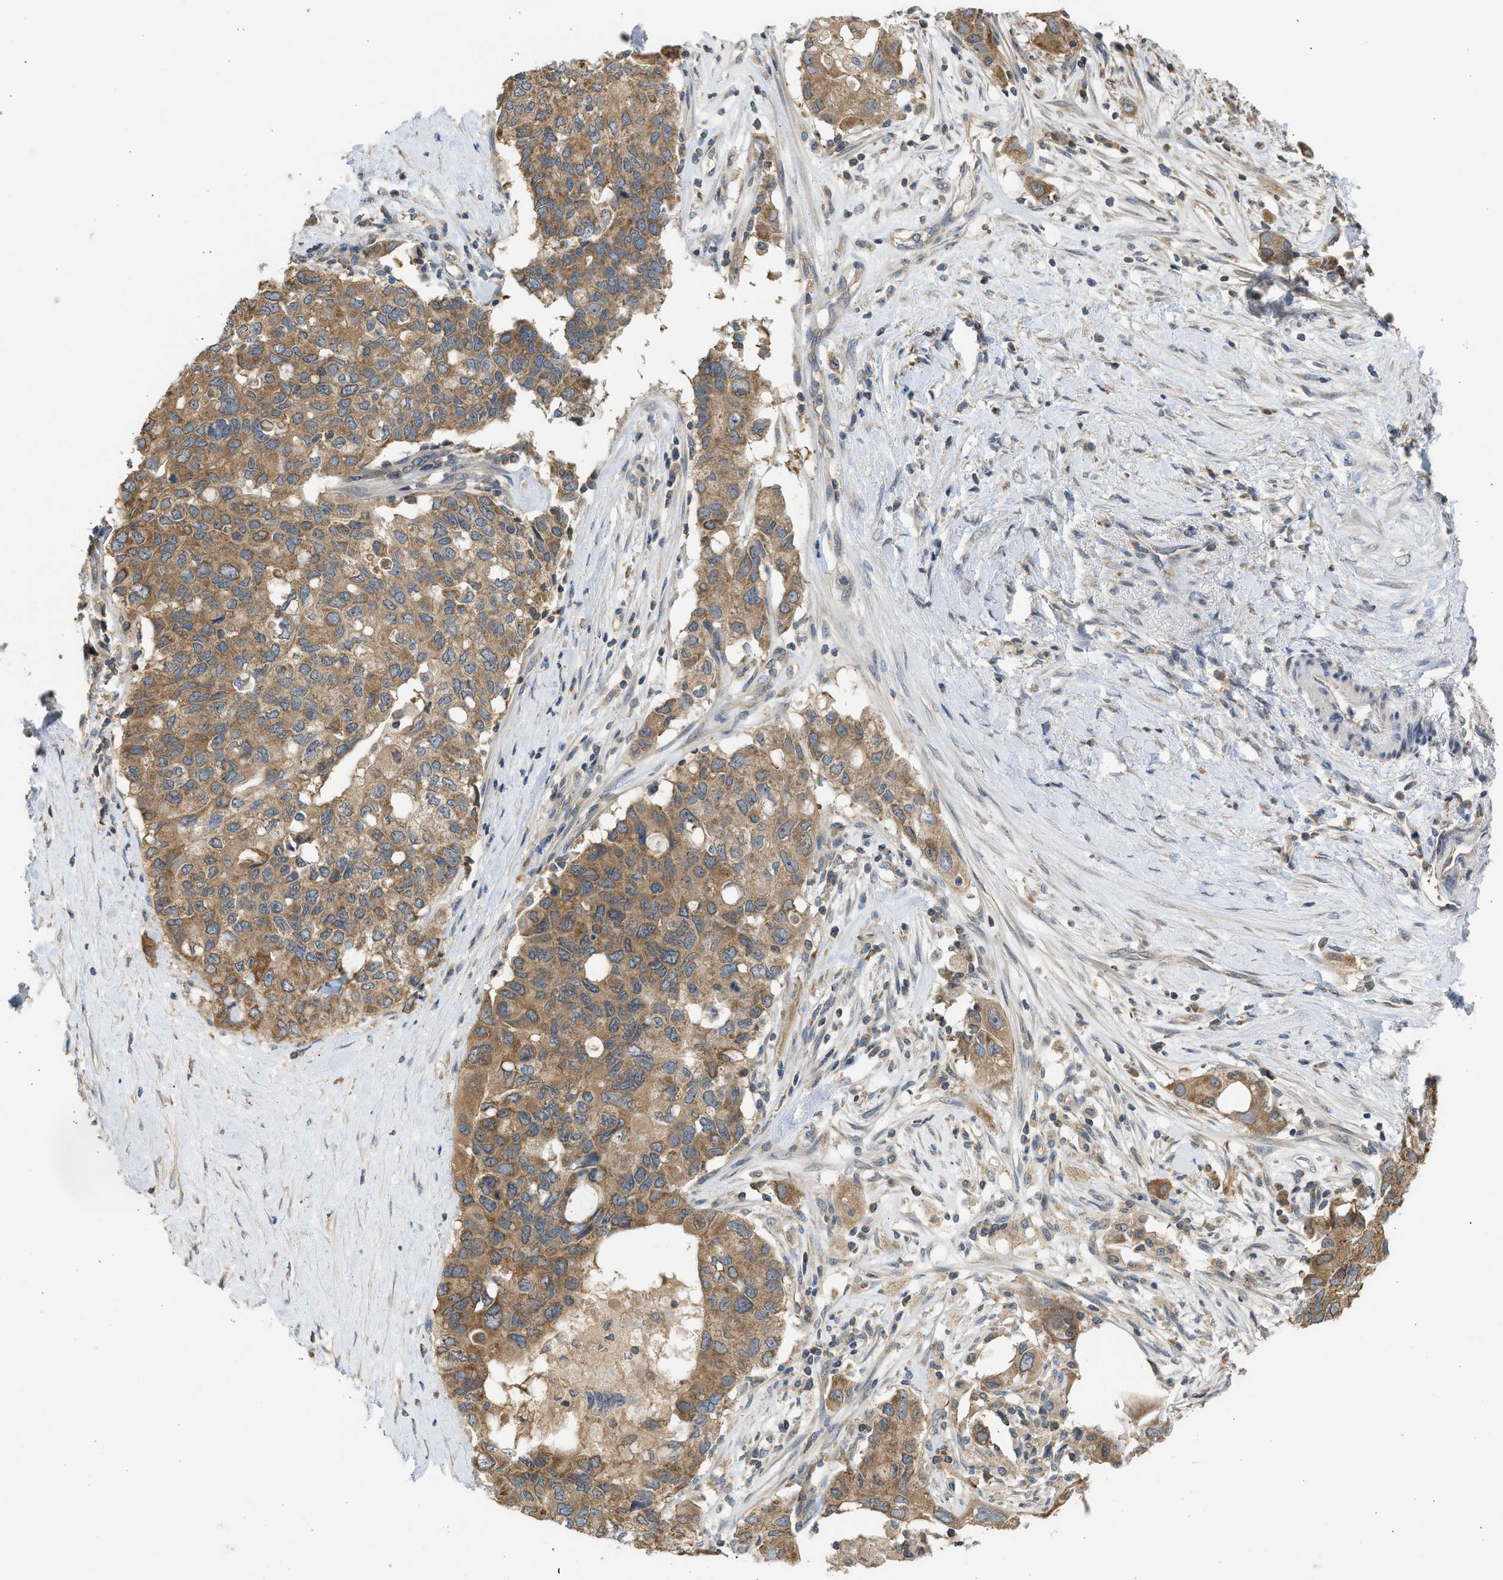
{"staining": {"intensity": "moderate", "quantity": ">75%", "location": "cytoplasmic/membranous"}, "tissue": "pancreatic cancer", "cell_type": "Tumor cells", "image_type": "cancer", "snomed": [{"axis": "morphology", "description": "Adenocarcinoma, NOS"}, {"axis": "topography", "description": "Pancreas"}], "caption": "High-magnification brightfield microscopy of pancreatic cancer (adenocarcinoma) stained with DAB (brown) and counterstained with hematoxylin (blue). tumor cells exhibit moderate cytoplasmic/membranous positivity is appreciated in approximately>75% of cells. (brown staining indicates protein expression, while blue staining denotes nuclei).", "gene": "CYP1A1", "patient": {"sex": "female", "age": 56}}